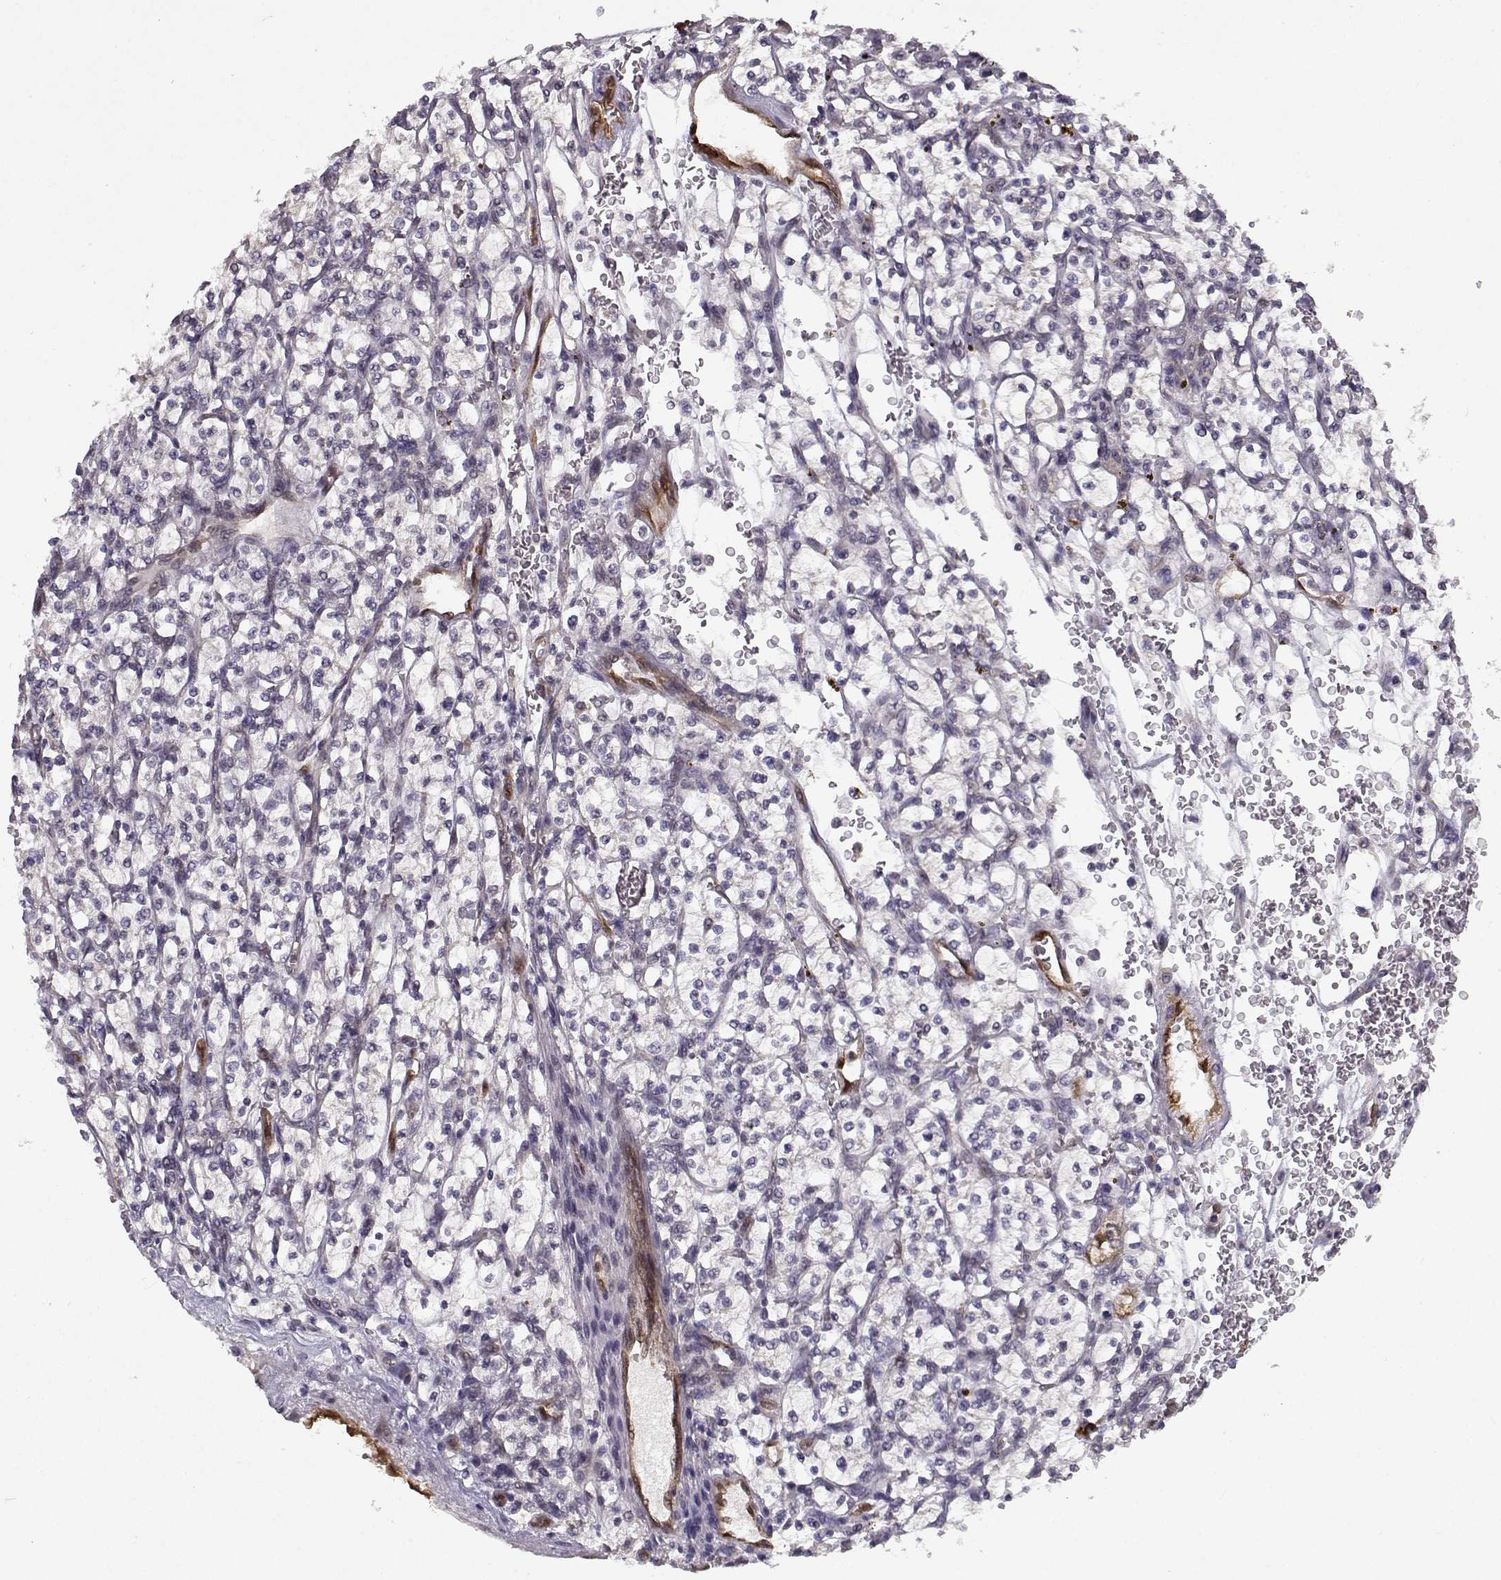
{"staining": {"intensity": "negative", "quantity": "none", "location": "none"}, "tissue": "renal cancer", "cell_type": "Tumor cells", "image_type": "cancer", "snomed": [{"axis": "morphology", "description": "Adenocarcinoma, NOS"}, {"axis": "topography", "description": "Kidney"}], "caption": "IHC histopathology image of neoplastic tissue: renal adenocarcinoma stained with DAB shows no significant protein positivity in tumor cells.", "gene": "BMX", "patient": {"sex": "female", "age": 64}}